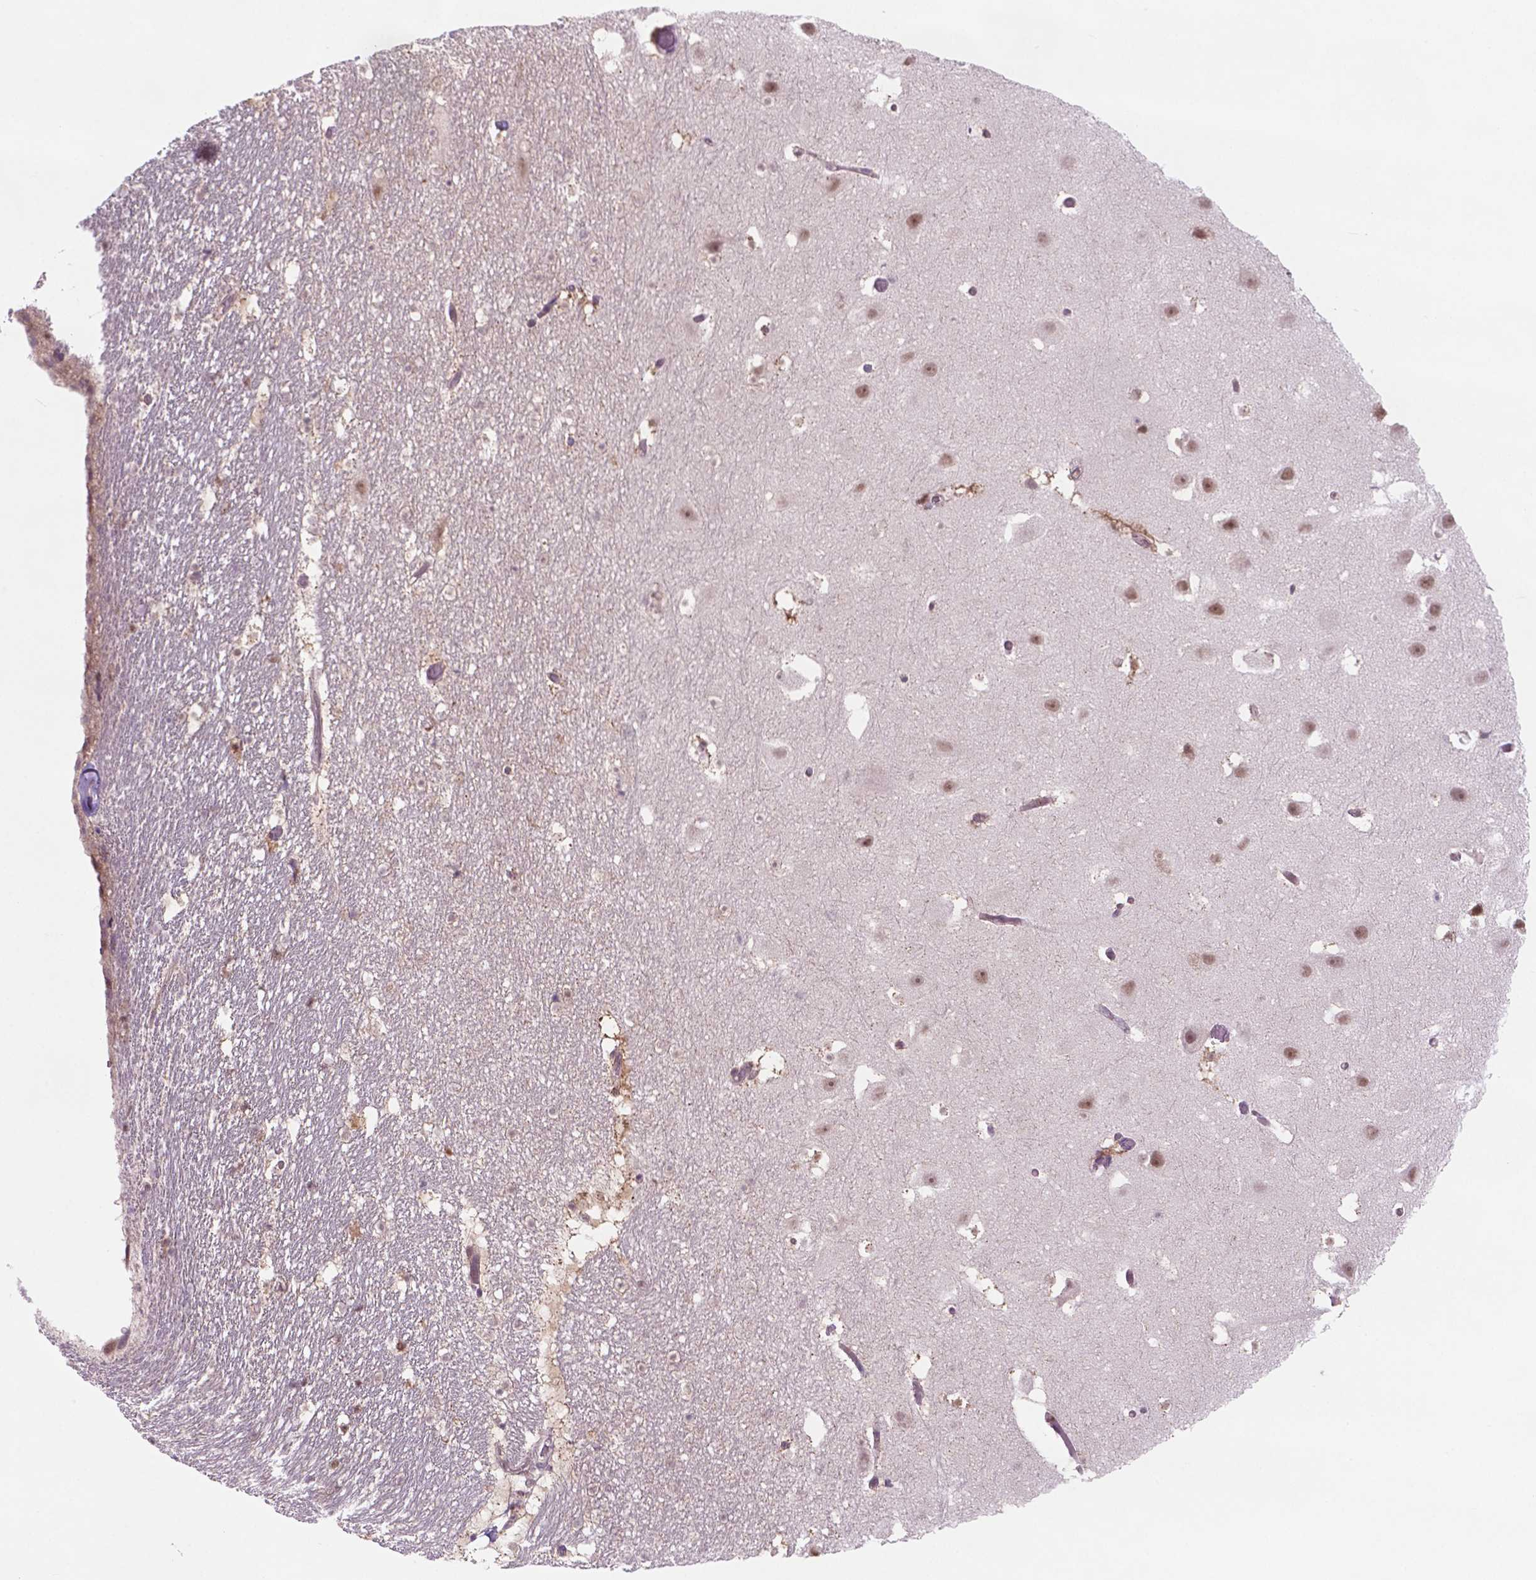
{"staining": {"intensity": "weak", "quantity": "<25%", "location": "nuclear"}, "tissue": "hippocampus", "cell_type": "Glial cells", "image_type": "normal", "snomed": [{"axis": "morphology", "description": "Normal tissue, NOS"}, {"axis": "topography", "description": "Hippocampus"}], "caption": "Protein analysis of unremarkable hippocampus exhibits no significant expression in glial cells.", "gene": "PHAX", "patient": {"sex": "male", "age": 26}}